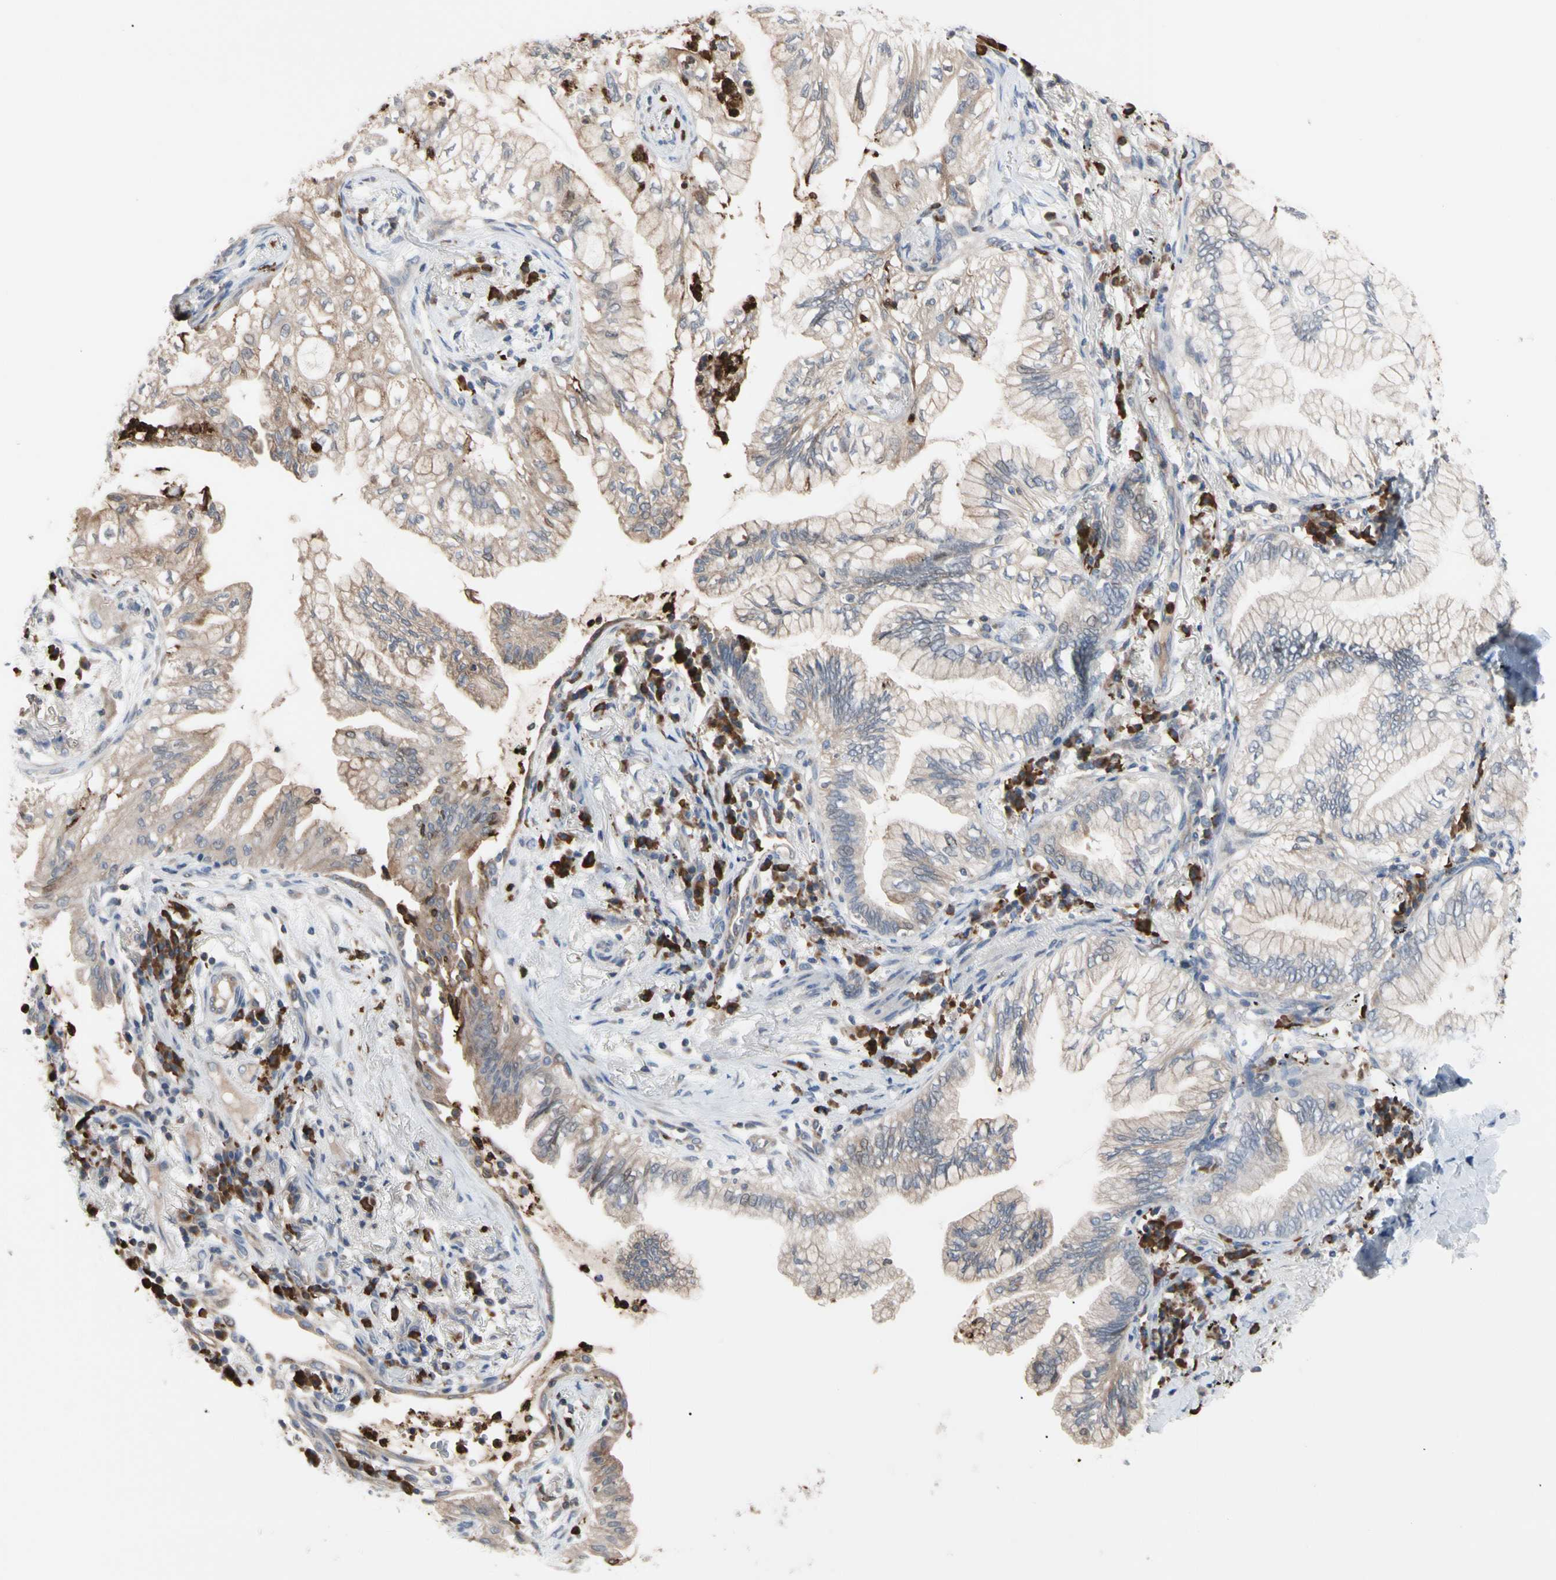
{"staining": {"intensity": "weak", "quantity": ">75%", "location": "cytoplasmic/membranous"}, "tissue": "lung cancer", "cell_type": "Tumor cells", "image_type": "cancer", "snomed": [{"axis": "morphology", "description": "Adenocarcinoma, NOS"}, {"axis": "topography", "description": "Lung"}], "caption": "Weak cytoplasmic/membranous expression for a protein is seen in approximately >75% of tumor cells of adenocarcinoma (lung) using immunohistochemistry (IHC).", "gene": "MCL1", "patient": {"sex": "female", "age": 70}}